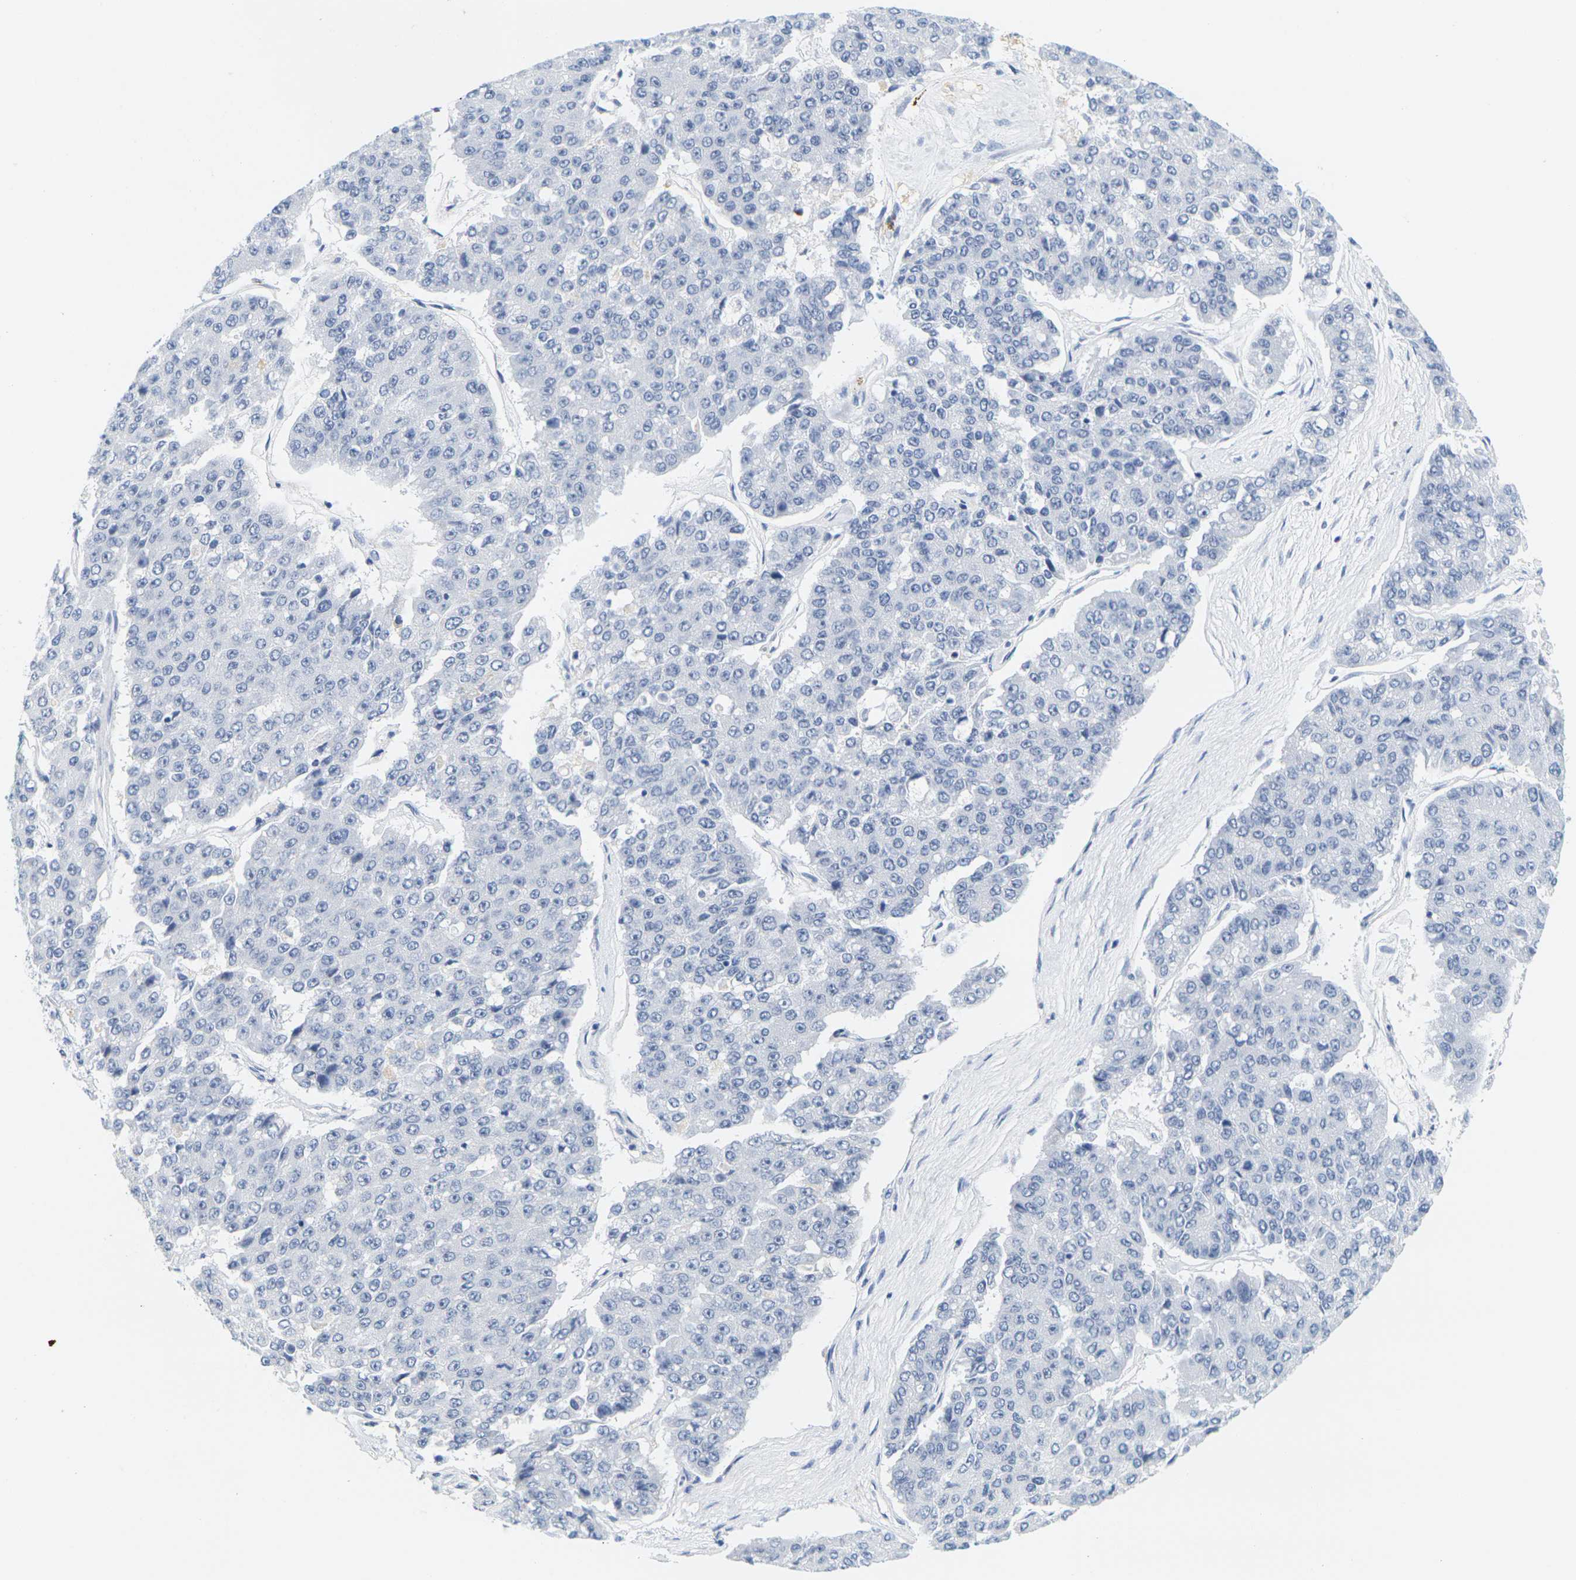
{"staining": {"intensity": "negative", "quantity": "none", "location": "none"}, "tissue": "pancreatic cancer", "cell_type": "Tumor cells", "image_type": "cancer", "snomed": [{"axis": "morphology", "description": "Adenocarcinoma, NOS"}, {"axis": "topography", "description": "Pancreas"}], "caption": "High power microscopy histopathology image of an immunohistochemistry image of adenocarcinoma (pancreatic), revealing no significant expression in tumor cells. (Immunohistochemistry (ihc), brightfield microscopy, high magnification).", "gene": "HLA-DOB", "patient": {"sex": "male", "age": 50}}